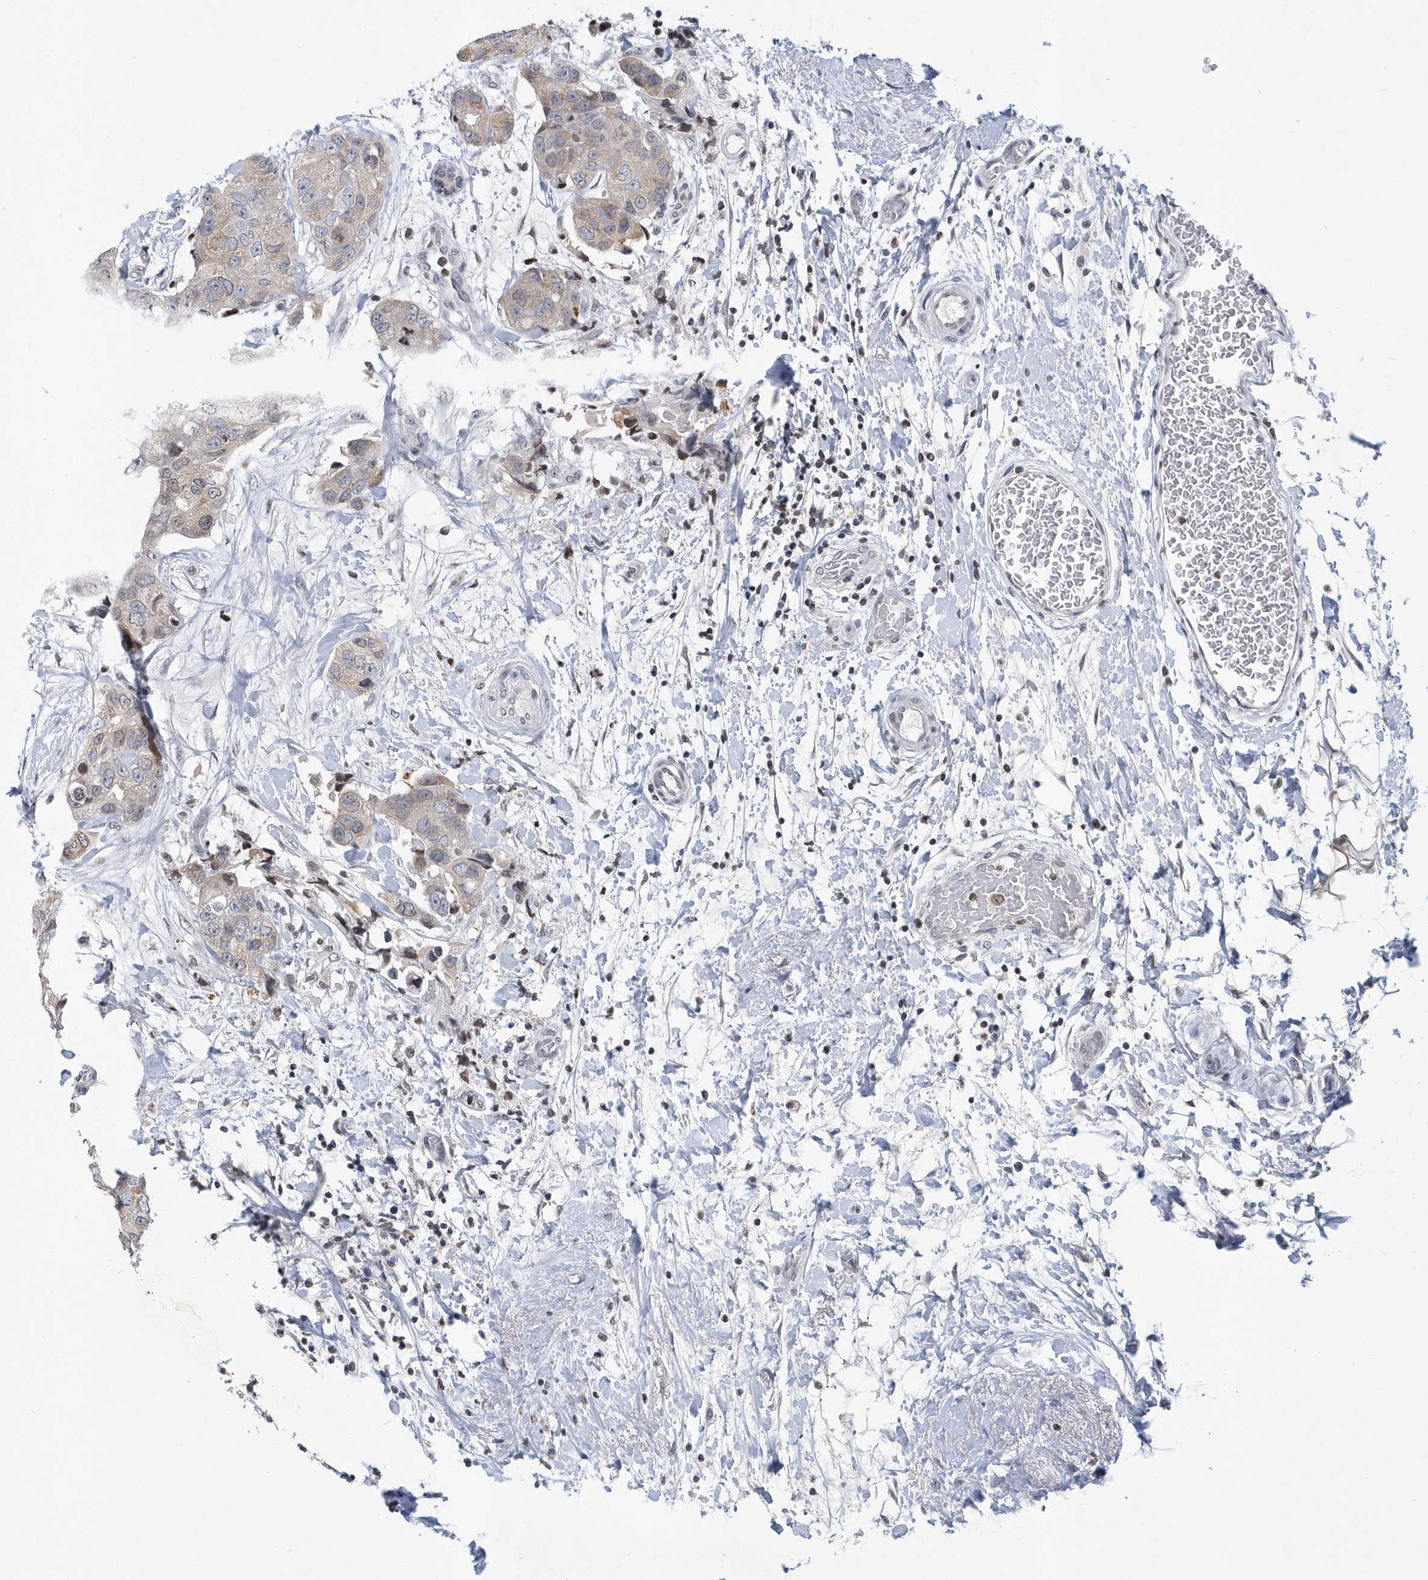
{"staining": {"intensity": "weak", "quantity": "<25%", "location": "cytoplasmic/membranous"}, "tissue": "breast cancer", "cell_type": "Tumor cells", "image_type": "cancer", "snomed": [{"axis": "morphology", "description": "Duct carcinoma"}, {"axis": "topography", "description": "Breast"}], "caption": "This is a histopathology image of immunohistochemistry (IHC) staining of breast cancer (infiltrating ductal carcinoma), which shows no staining in tumor cells.", "gene": "VWA5B2", "patient": {"sex": "female", "age": 62}}